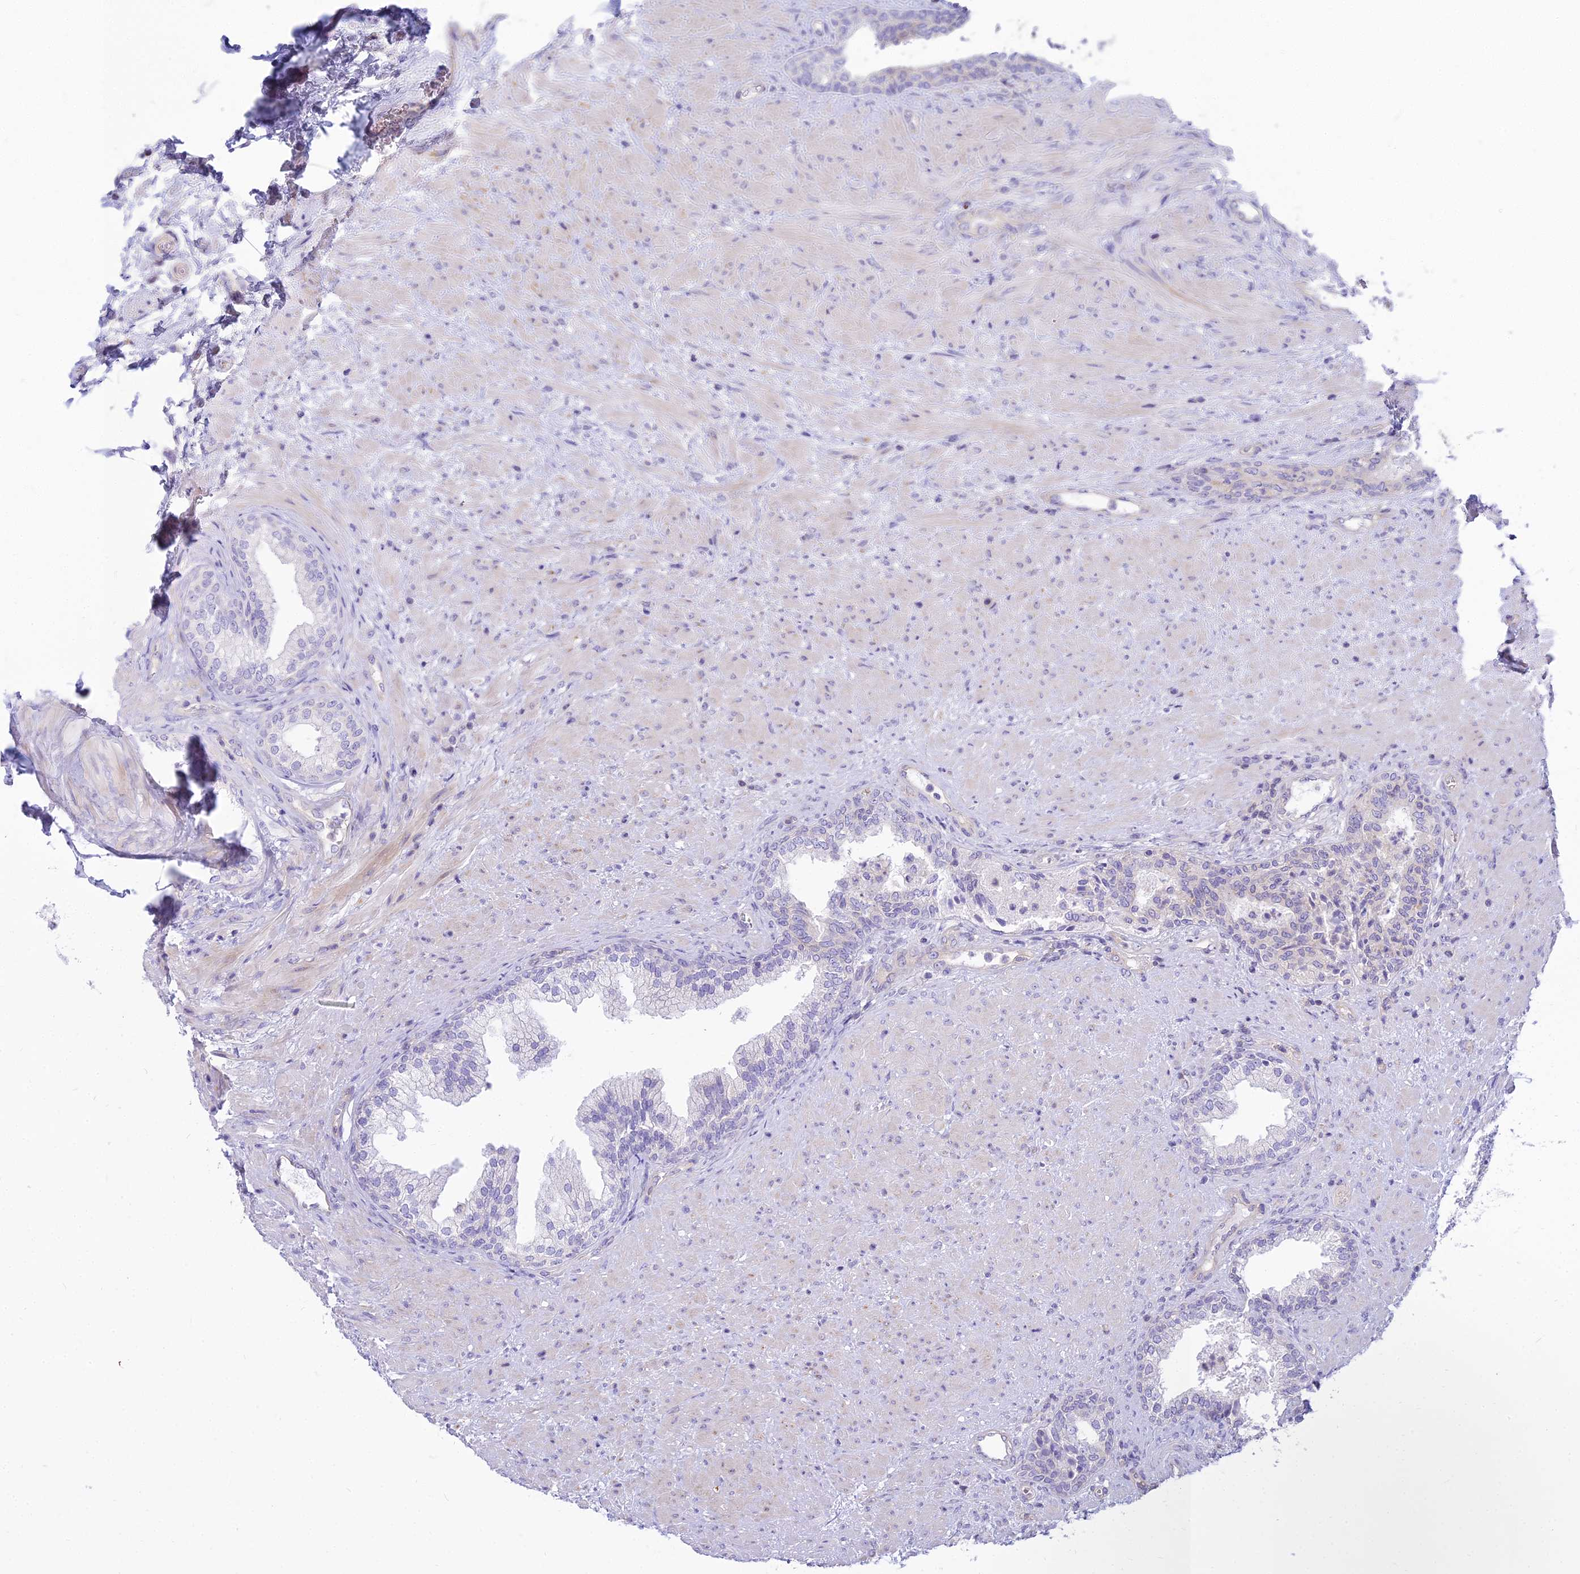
{"staining": {"intensity": "negative", "quantity": "none", "location": "none"}, "tissue": "prostate", "cell_type": "Glandular cells", "image_type": "normal", "snomed": [{"axis": "morphology", "description": "Normal tissue, NOS"}, {"axis": "topography", "description": "Prostate"}], "caption": "High magnification brightfield microscopy of normal prostate stained with DAB (brown) and counterstained with hematoxylin (blue): glandular cells show no significant expression. (DAB (3,3'-diaminobenzidine) immunohistochemistry (IHC) with hematoxylin counter stain).", "gene": "SMIM24", "patient": {"sex": "male", "age": 76}}